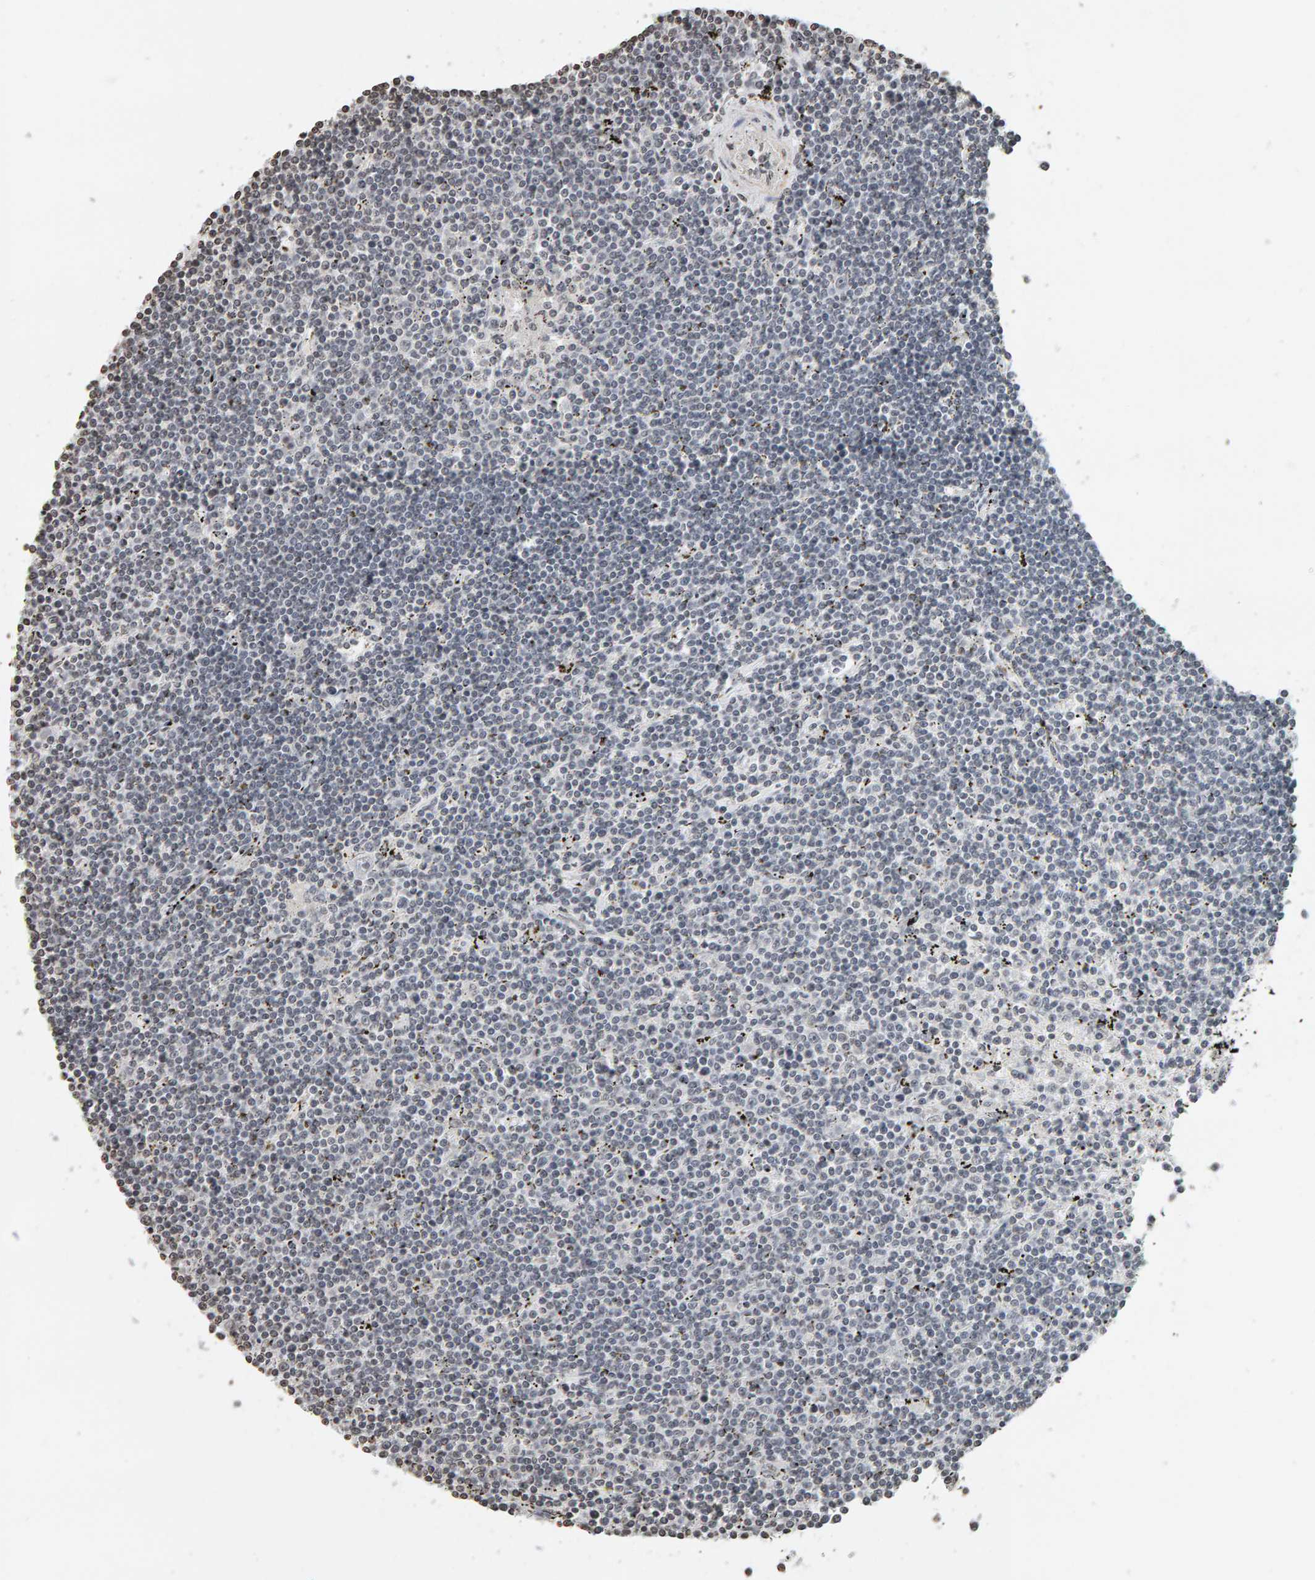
{"staining": {"intensity": "negative", "quantity": "none", "location": "none"}, "tissue": "lymphoma", "cell_type": "Tumor cells", "image_type": "cancer", "snomed": [{"axis": "morphology", "description": "Malignant lymphoma, non-Hodgkin's type, Low grade"}, {"axis": "topography", "description": "Spleen"}], "caption": "IHC photomicrograph of lymphoma stained for a protein (brown), which demonstrates no expression in tumor cells.", "gene": "AFF4", "patient": {"sex": "male", "age": 76}}